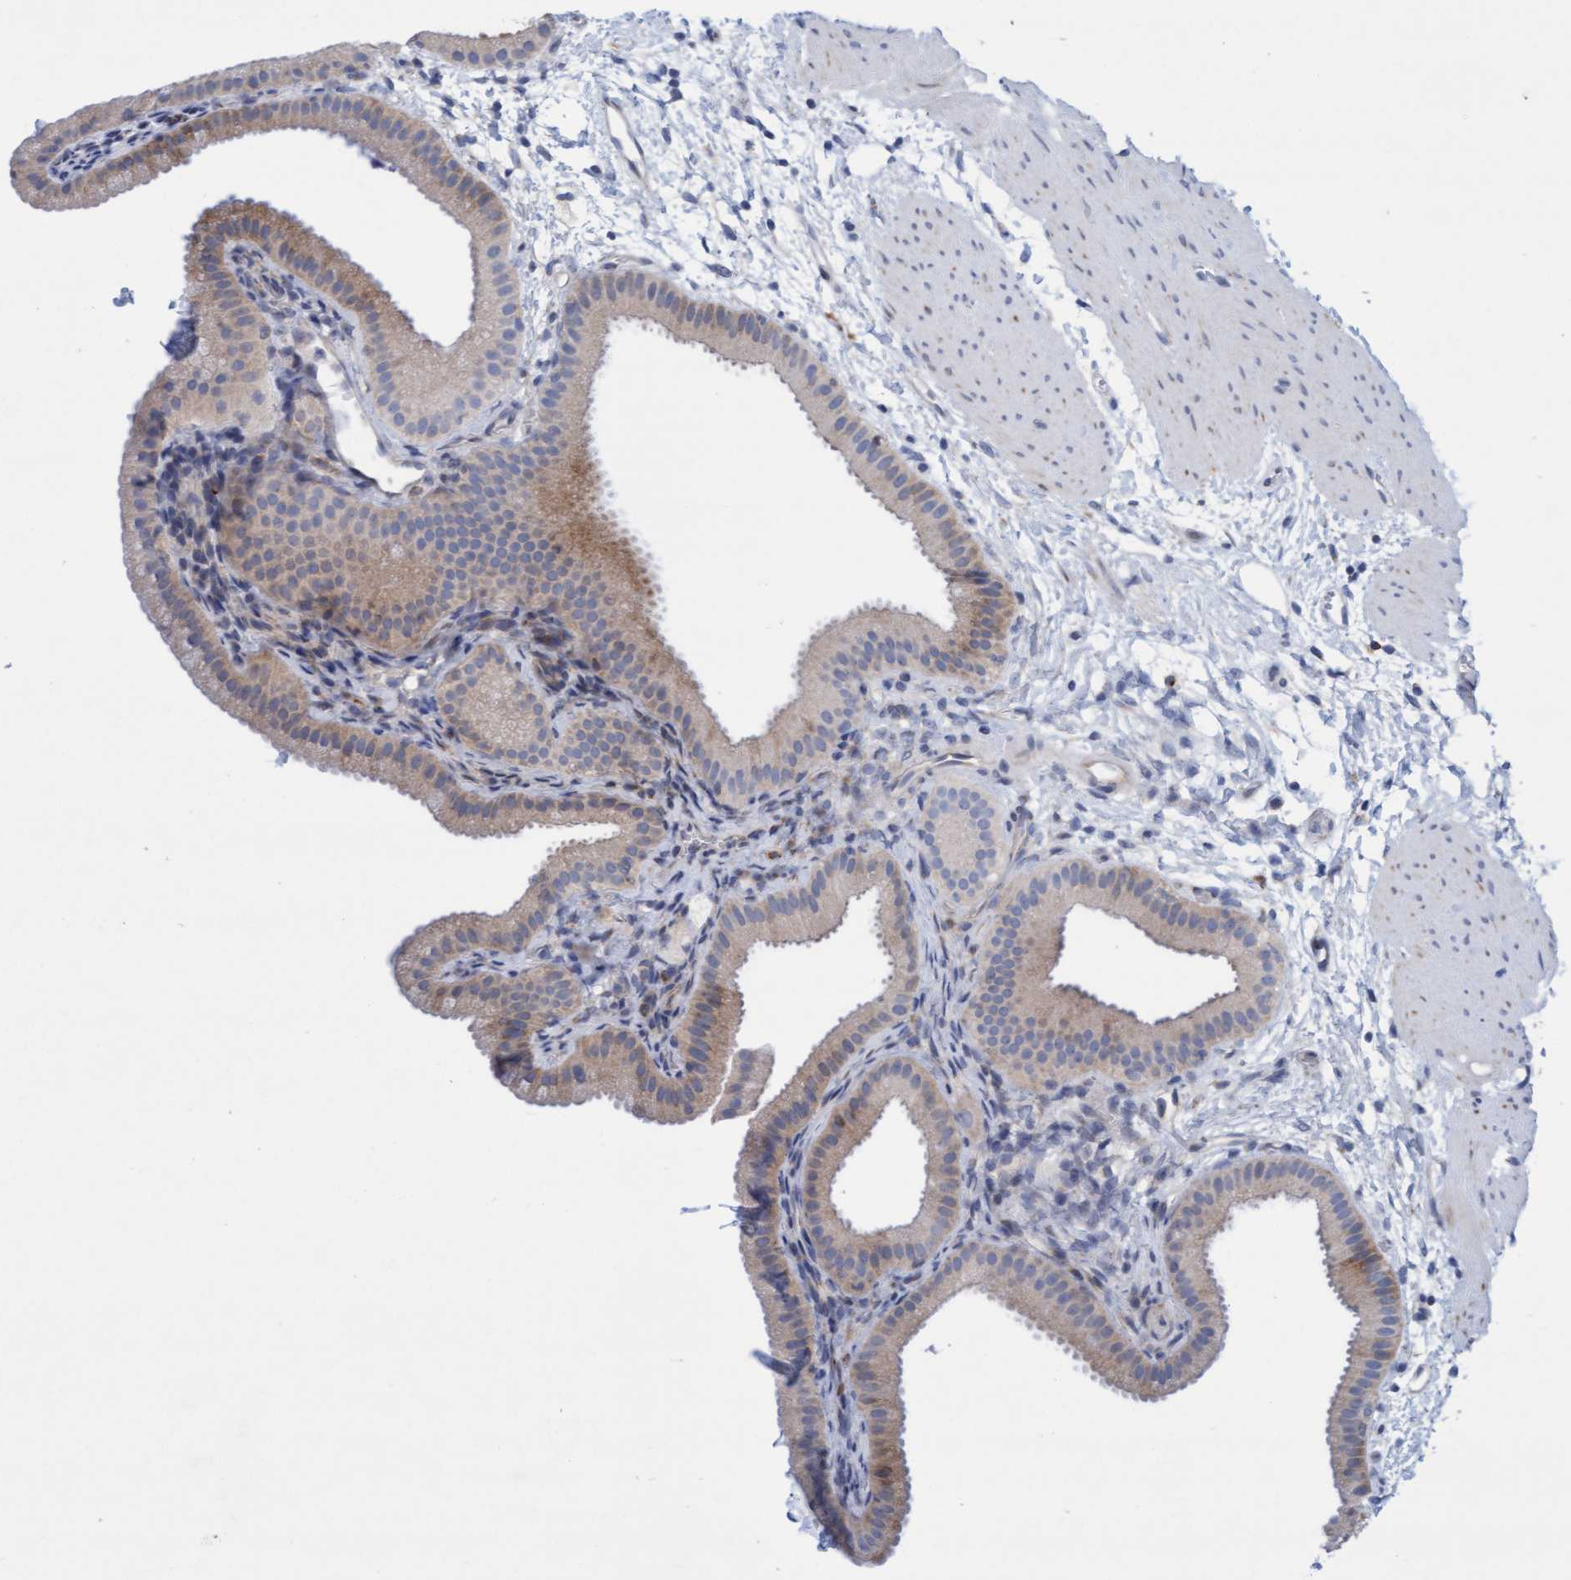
{"staining": {"intensity": "moderate", "quantity": "25%-75%", "location": "cytoplasmic/membranous"}, "tissue": "gallbladder", "cell_type": "Glandular cells", "image_type": "normal", "snomed": [{"axis": "morphology", "description": "Normal tissue, NOS"}, {"axis": "topography", "description": "Gallbladder"}], "caption": "A medium amount of moderate cytoplasmic/membranous expression is identified in approximately 25%-75% of glandular cells in benign gallbladder. (DAB IHC with brightfield microscopy, high magnification).", "gene": "SLC28A3", "patient": {"sex": "female", "age": 64}}